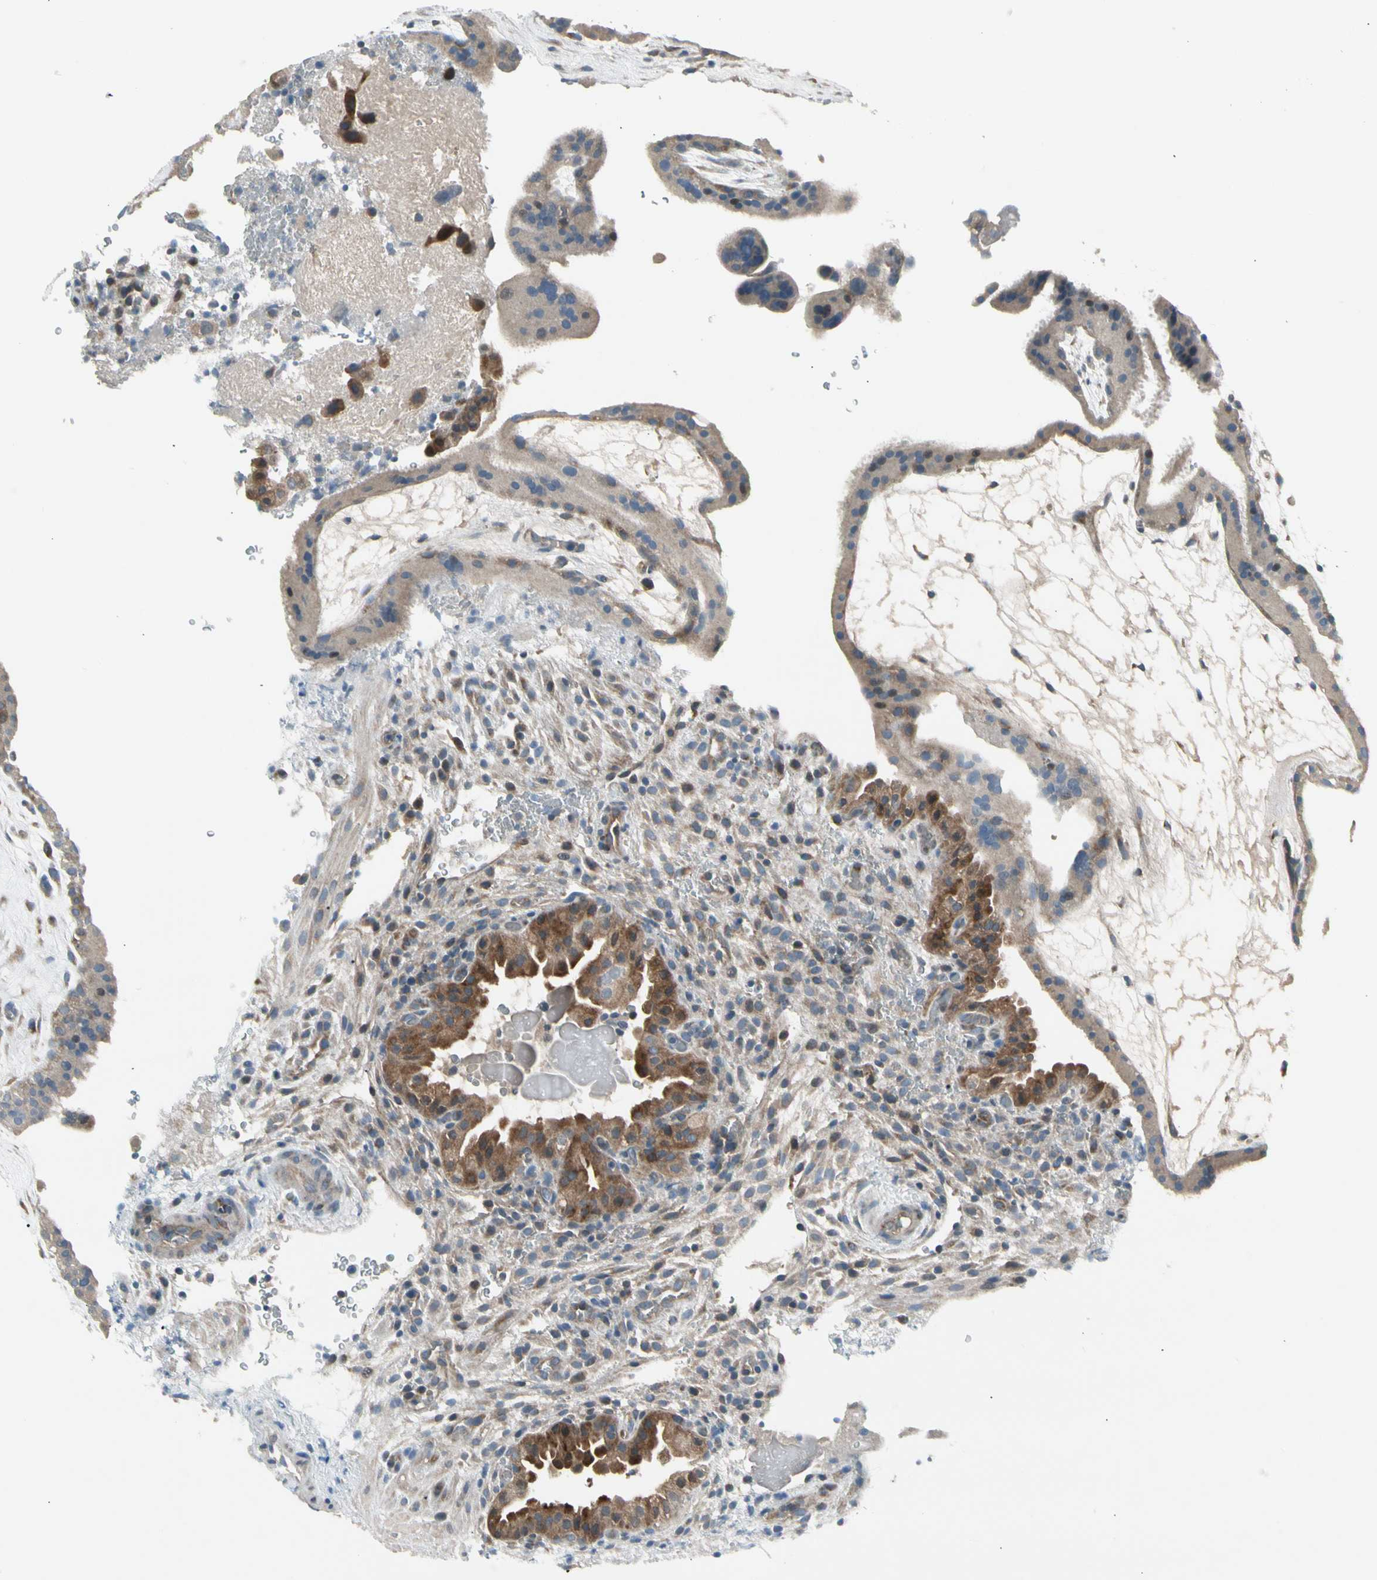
{"staining": {"intensity": "moderate", "quantity": ">75%", "location": "cytoplasmic/membranous"}, "tissue": "placenta", "cell_type": "Trophoblastic cells", "image_type": "normal", "snomed": [{"axis": "morphology", "description": "Normal tissue, NOS"}, {"axis": "topography", "description": "Placenta"}], "caption": "DAB immunohistochemical staining of benign placenta reveals moderate cytoplasmic/membranous protein positivity in about >75% of trophoblastic cells.", "gene": "PANK2", "patient": {"sex": "female", "age": 19}}